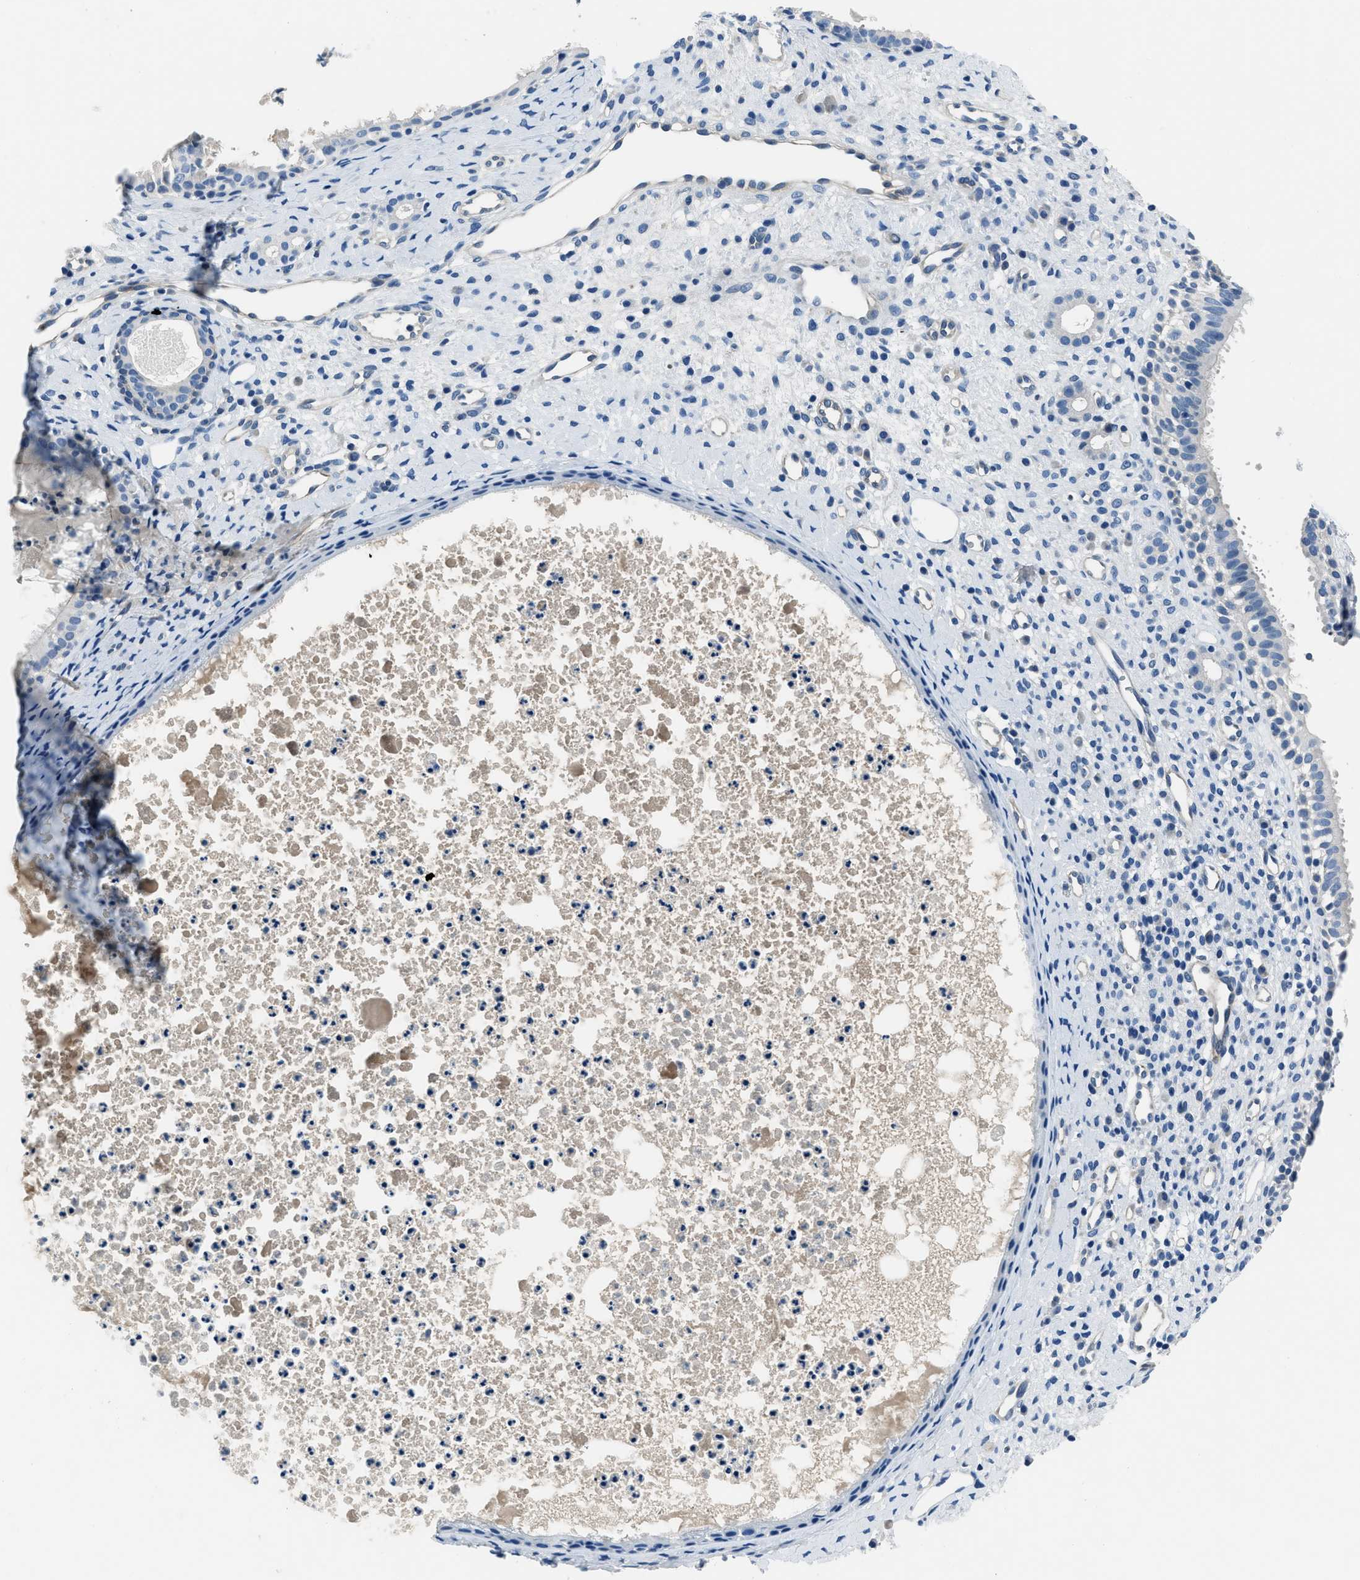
{"staining": {"intensity": "negative", "quantity": "none", "location": "none"}, "tissue": "nasopharynx", "cell_type": "Respiratory epithelial cells", "image_type": "normal", "snomed": [{"axis": "morphology", "description": "Normal tissue, NOS"}, {"axis": "topography", "description": "Nasopharynx"}], "caption": "This histopathology image is of benign nasopharynx stained with immunohistochemistry (IHC) to label a protein in brown with the nuclei are counter-stained blue. There is no expression in respiratory epithelial cells.", "gene": "GJA3", "patient": {"sex": "male", "age": 22}}